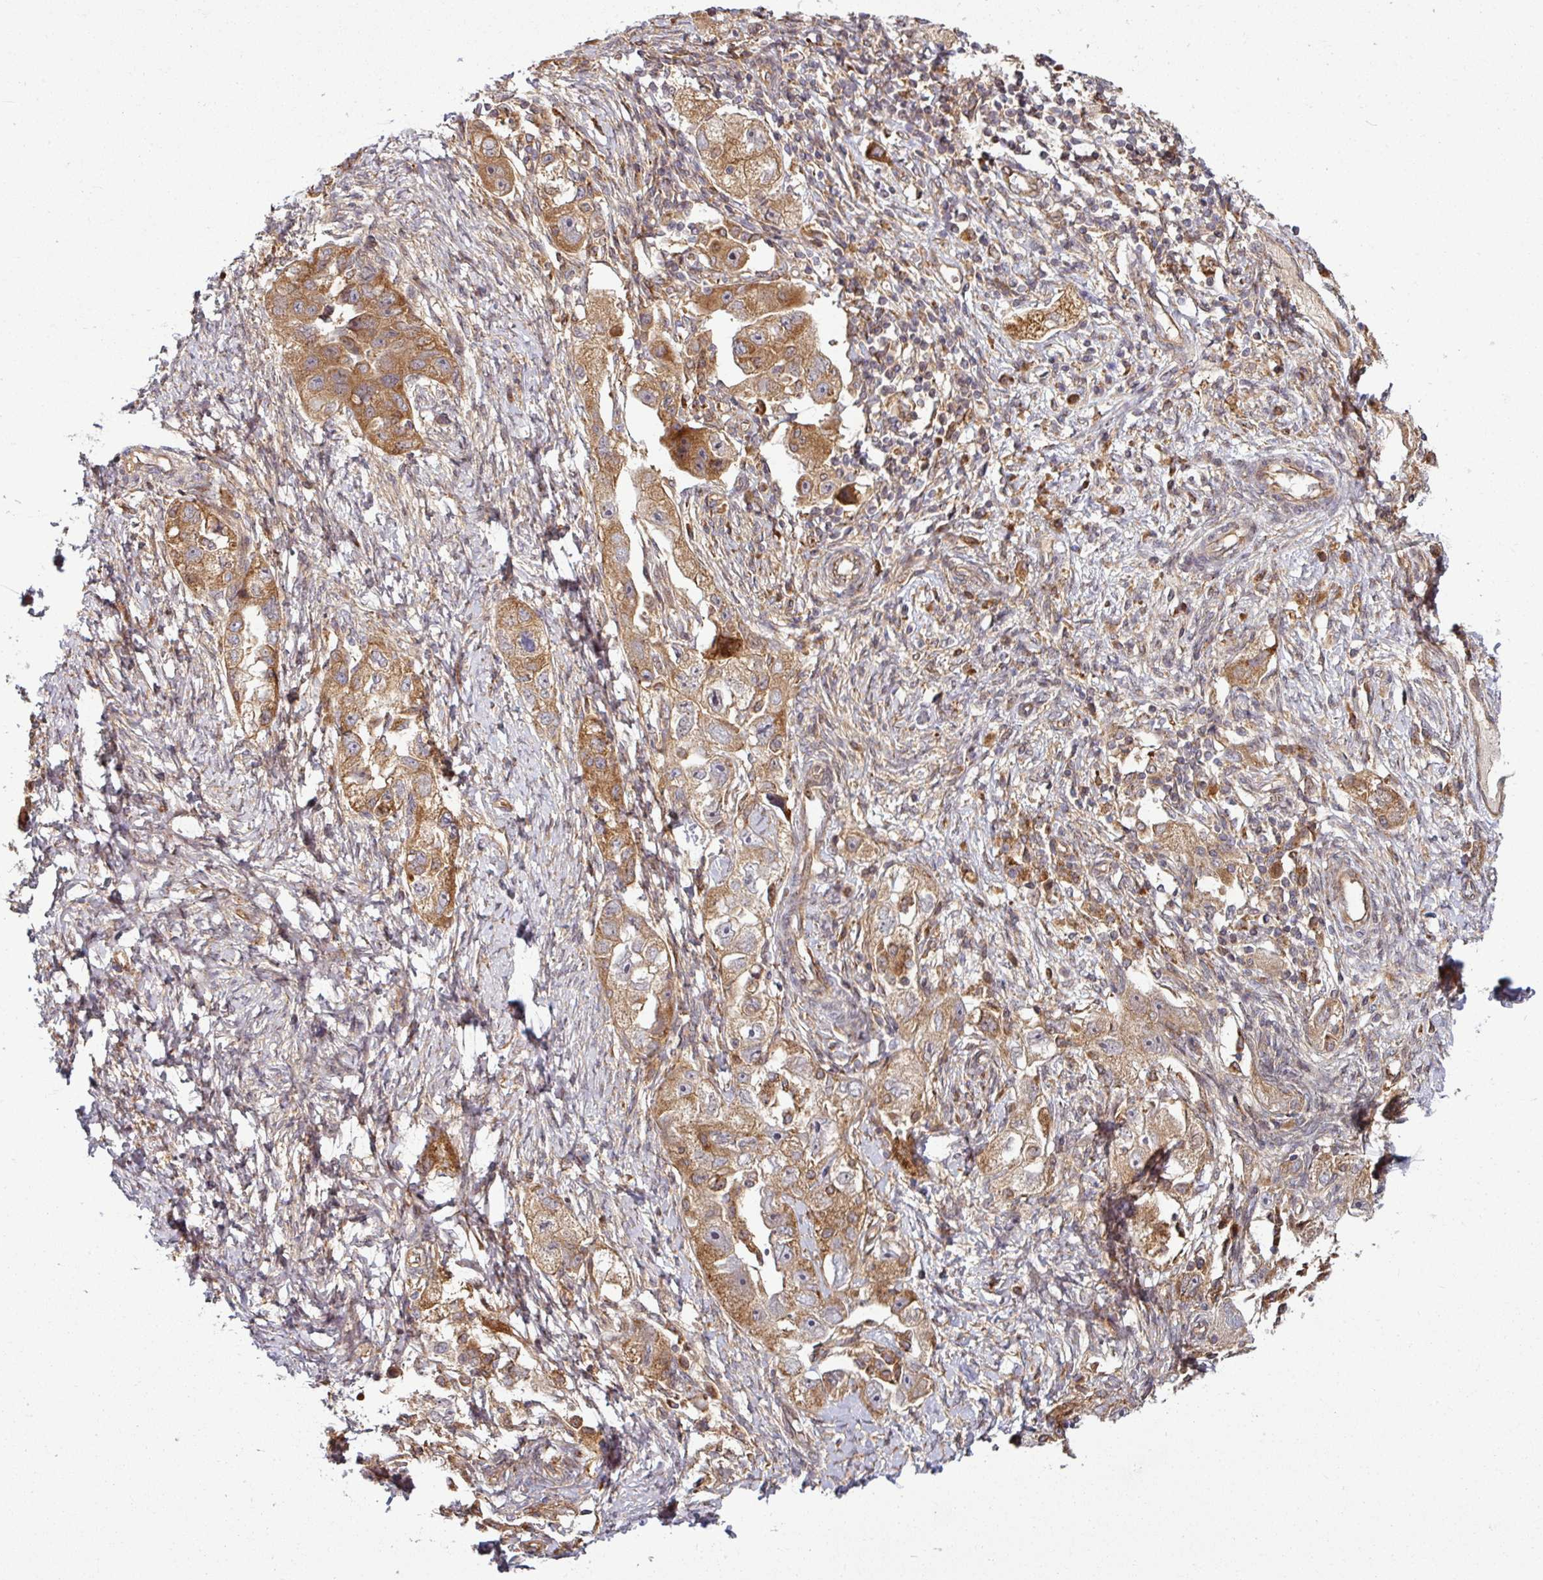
{"staining": {"intensity": "moderate", "quantity": ">75%", "location": "cytoplasmic/membranous"}, "tissue": "ovarian cancer", "cell_type": "Tumor cells", "image_type": "cancer", "snomed": [{"axis": "morphology", "description": "Carcinoma, NOS"}, {"axis": "morphology", "description": "Cystadenocarcinoma, serous, NOS"}, {"axis": "topography", "description": "Ovary"}], "caption": "Ovarian cancer was stained to show a protein in brown. There is medium levels of moderate cytoplasmic/membranous expression in about >75% of tumor cells. (IHC, brightfield microscopy, high magnification).", "gene": "RAB5A", "patient": {"sex": "female", "age": 69}}